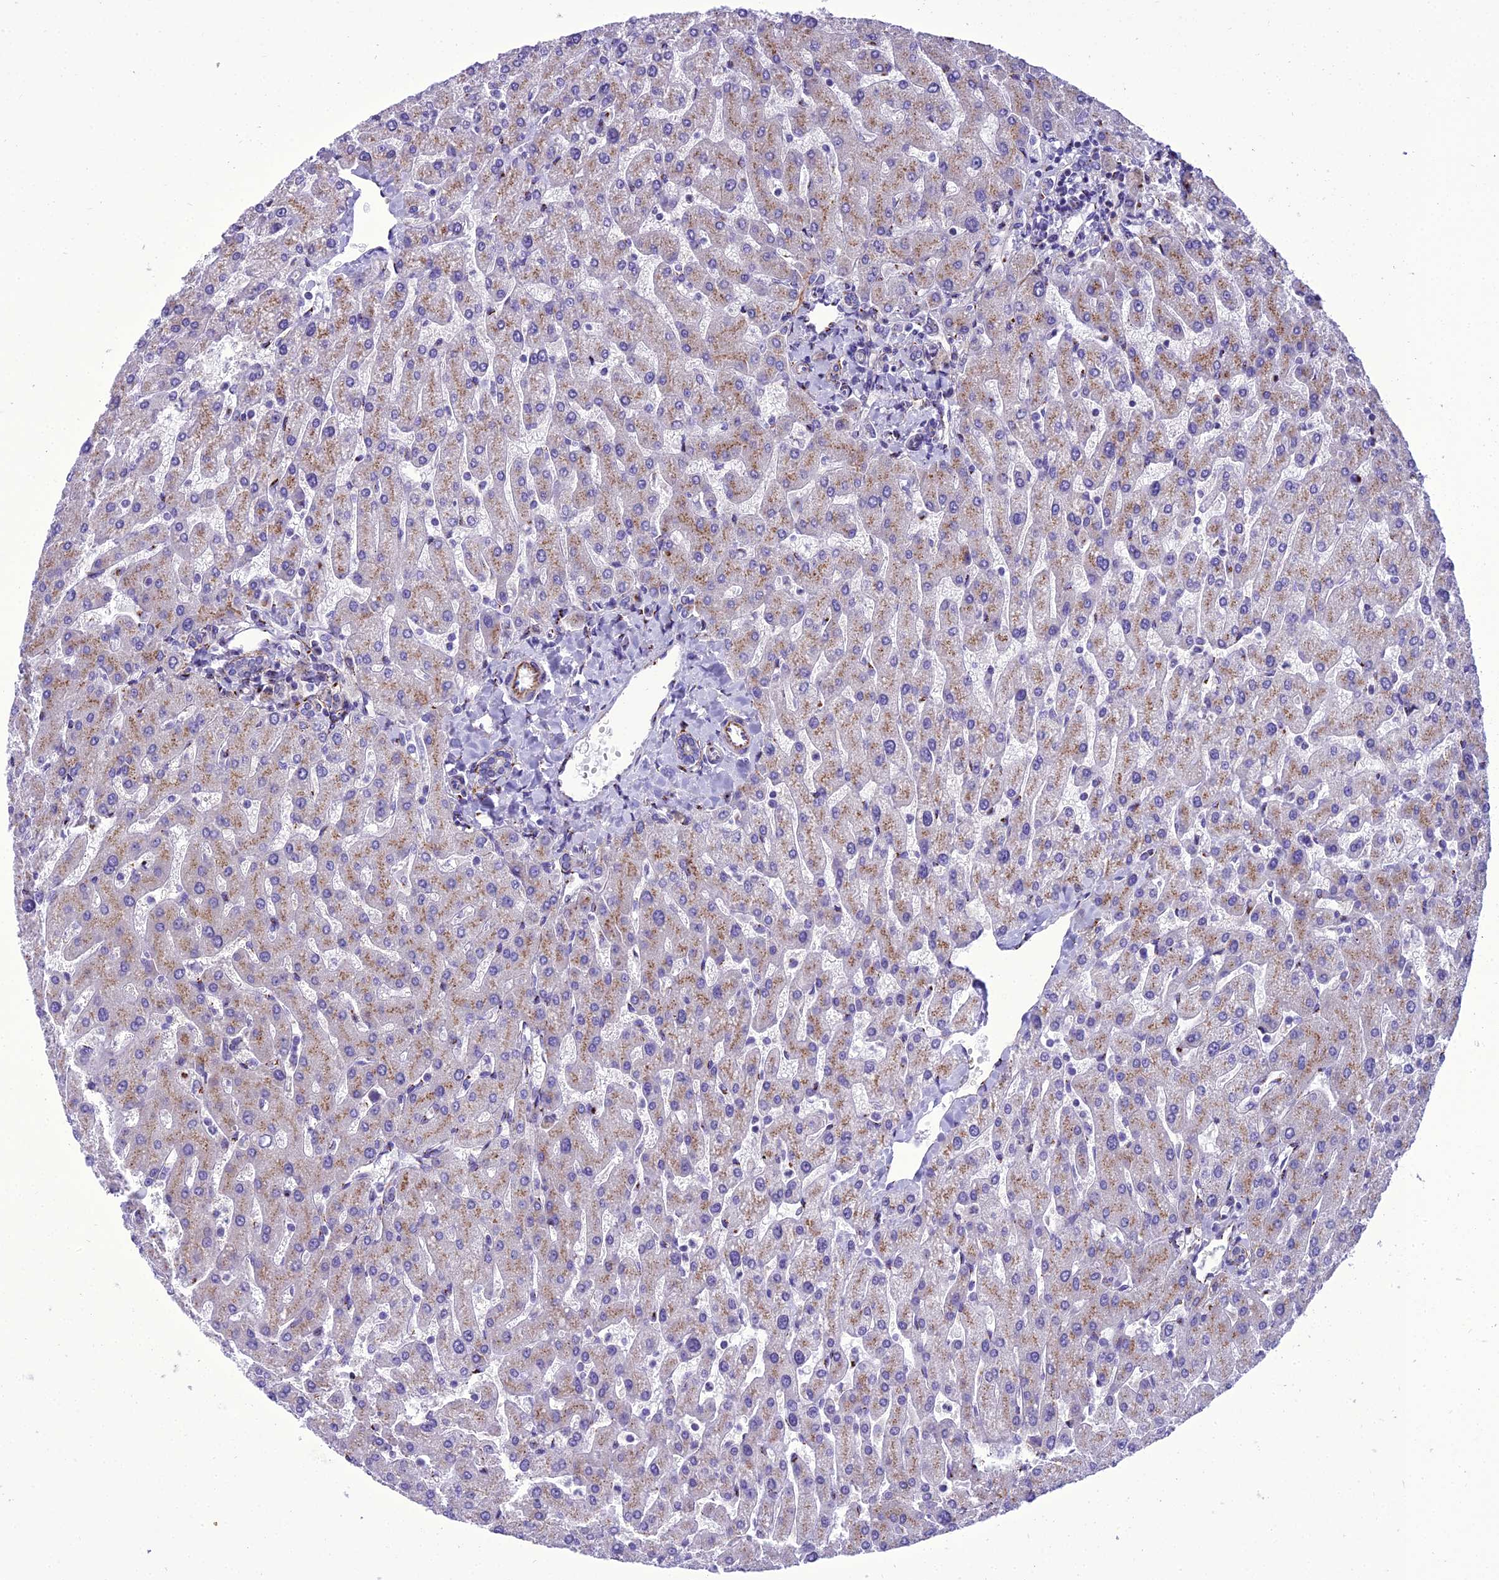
{"staining": {"intensity": "negative", "quantity": "none", "location": "none"}, "tissue": "liver", "cell_type": "Cholangiocytes", "image_type": "normal", "snomed": [{"axis": "morphology", "description": "Normal tissue, NOS"}, {"axis": "topography", "description": "Liver"}], "caption": "Immunohistochemical staining of unremarkable human liver shows no significant expression in cholangiocytes.", "gene": "GOLM2", "patient": {"sex": "male", "age": 55}}